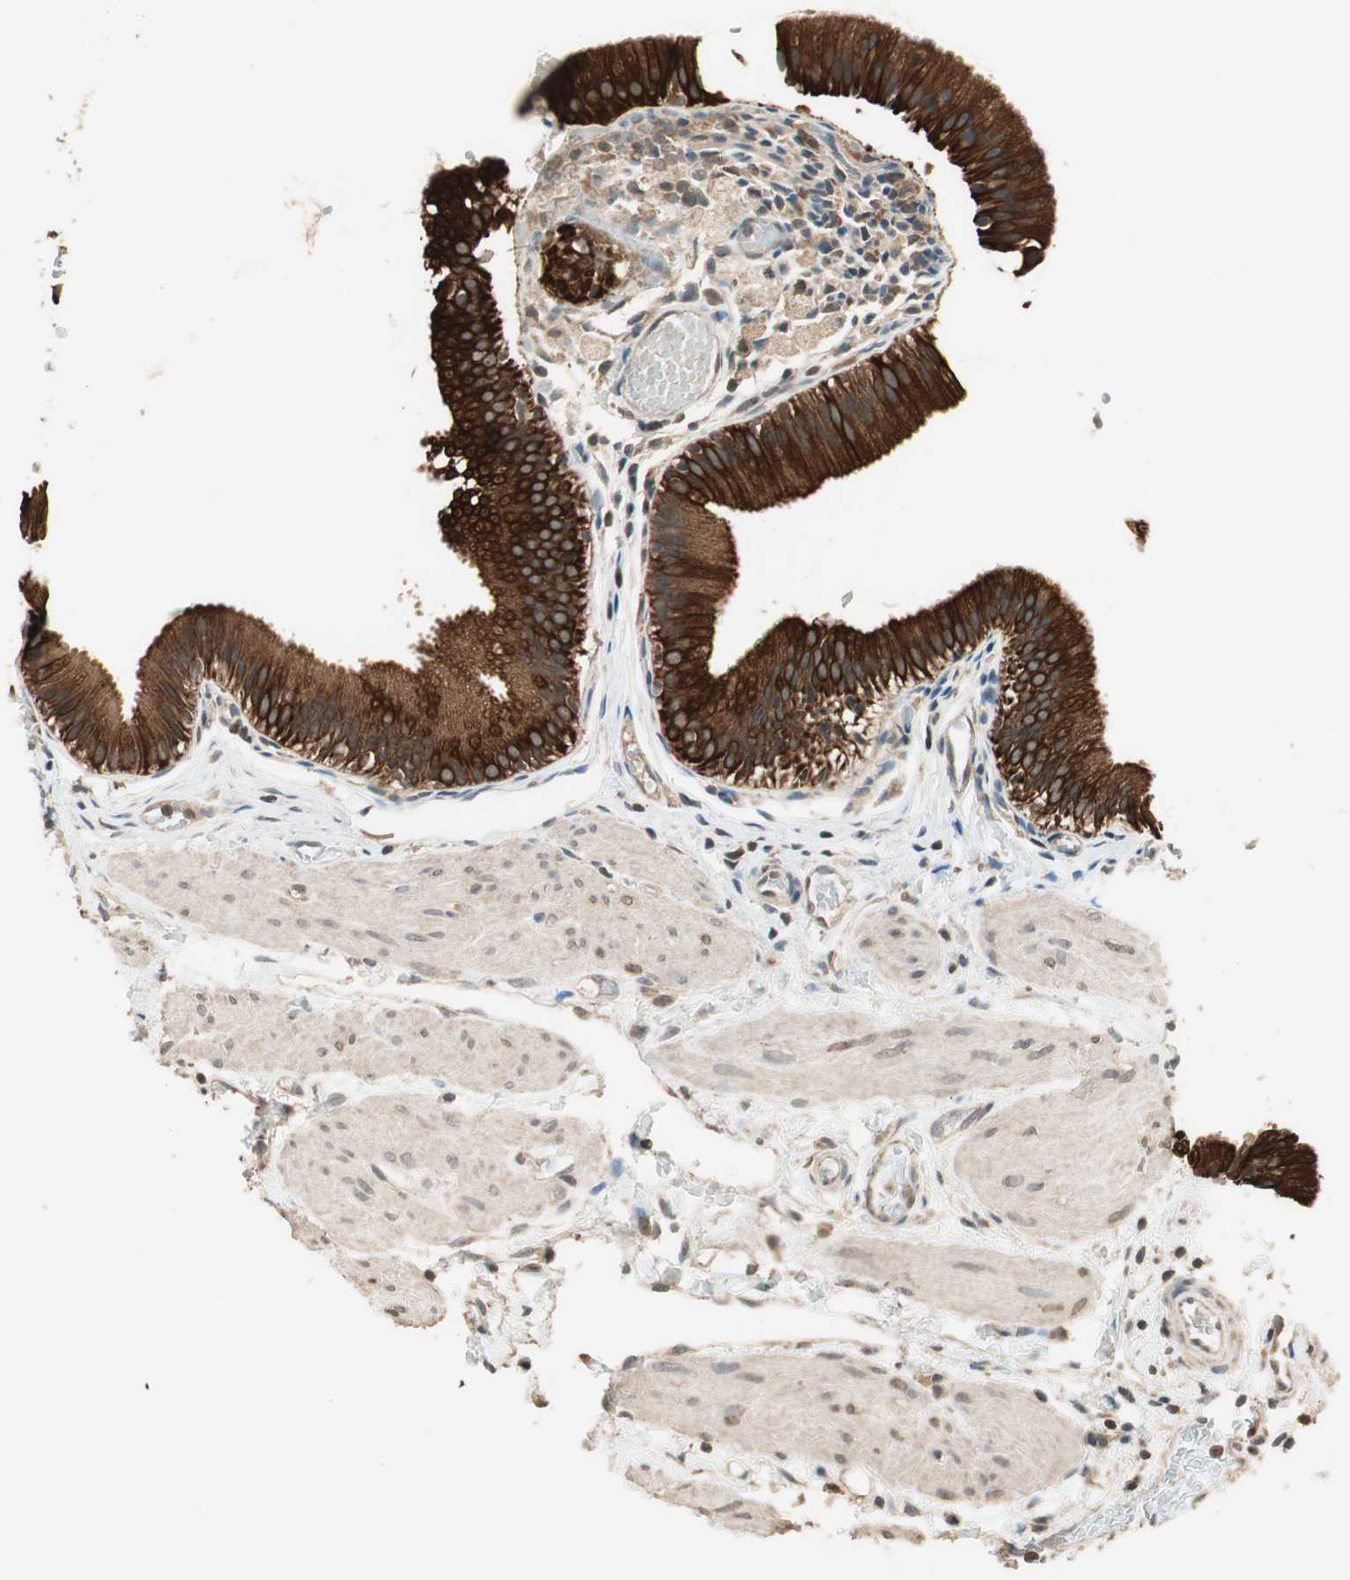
{"staining": {"intensity": "strong", "quantity": ">75%", "location": "cytoplasmic/membranous"}, "tissue": "gallbladder", "cell_type": "Glandular cells", "image_type": "normal", "snomed": [{"axis": "morphology", "description": "Normal tissue, NOS"}, {"axis": "topography", "description": "Gallbladder"}], "caption": "This is a histology image of IHC staining of unremarkable gallbladder, which shows strong staining in the cytoplasmic/membranous of glandular cells.", "gene": "TRIM21", "patient": {"sex": "female", "age": 26}}